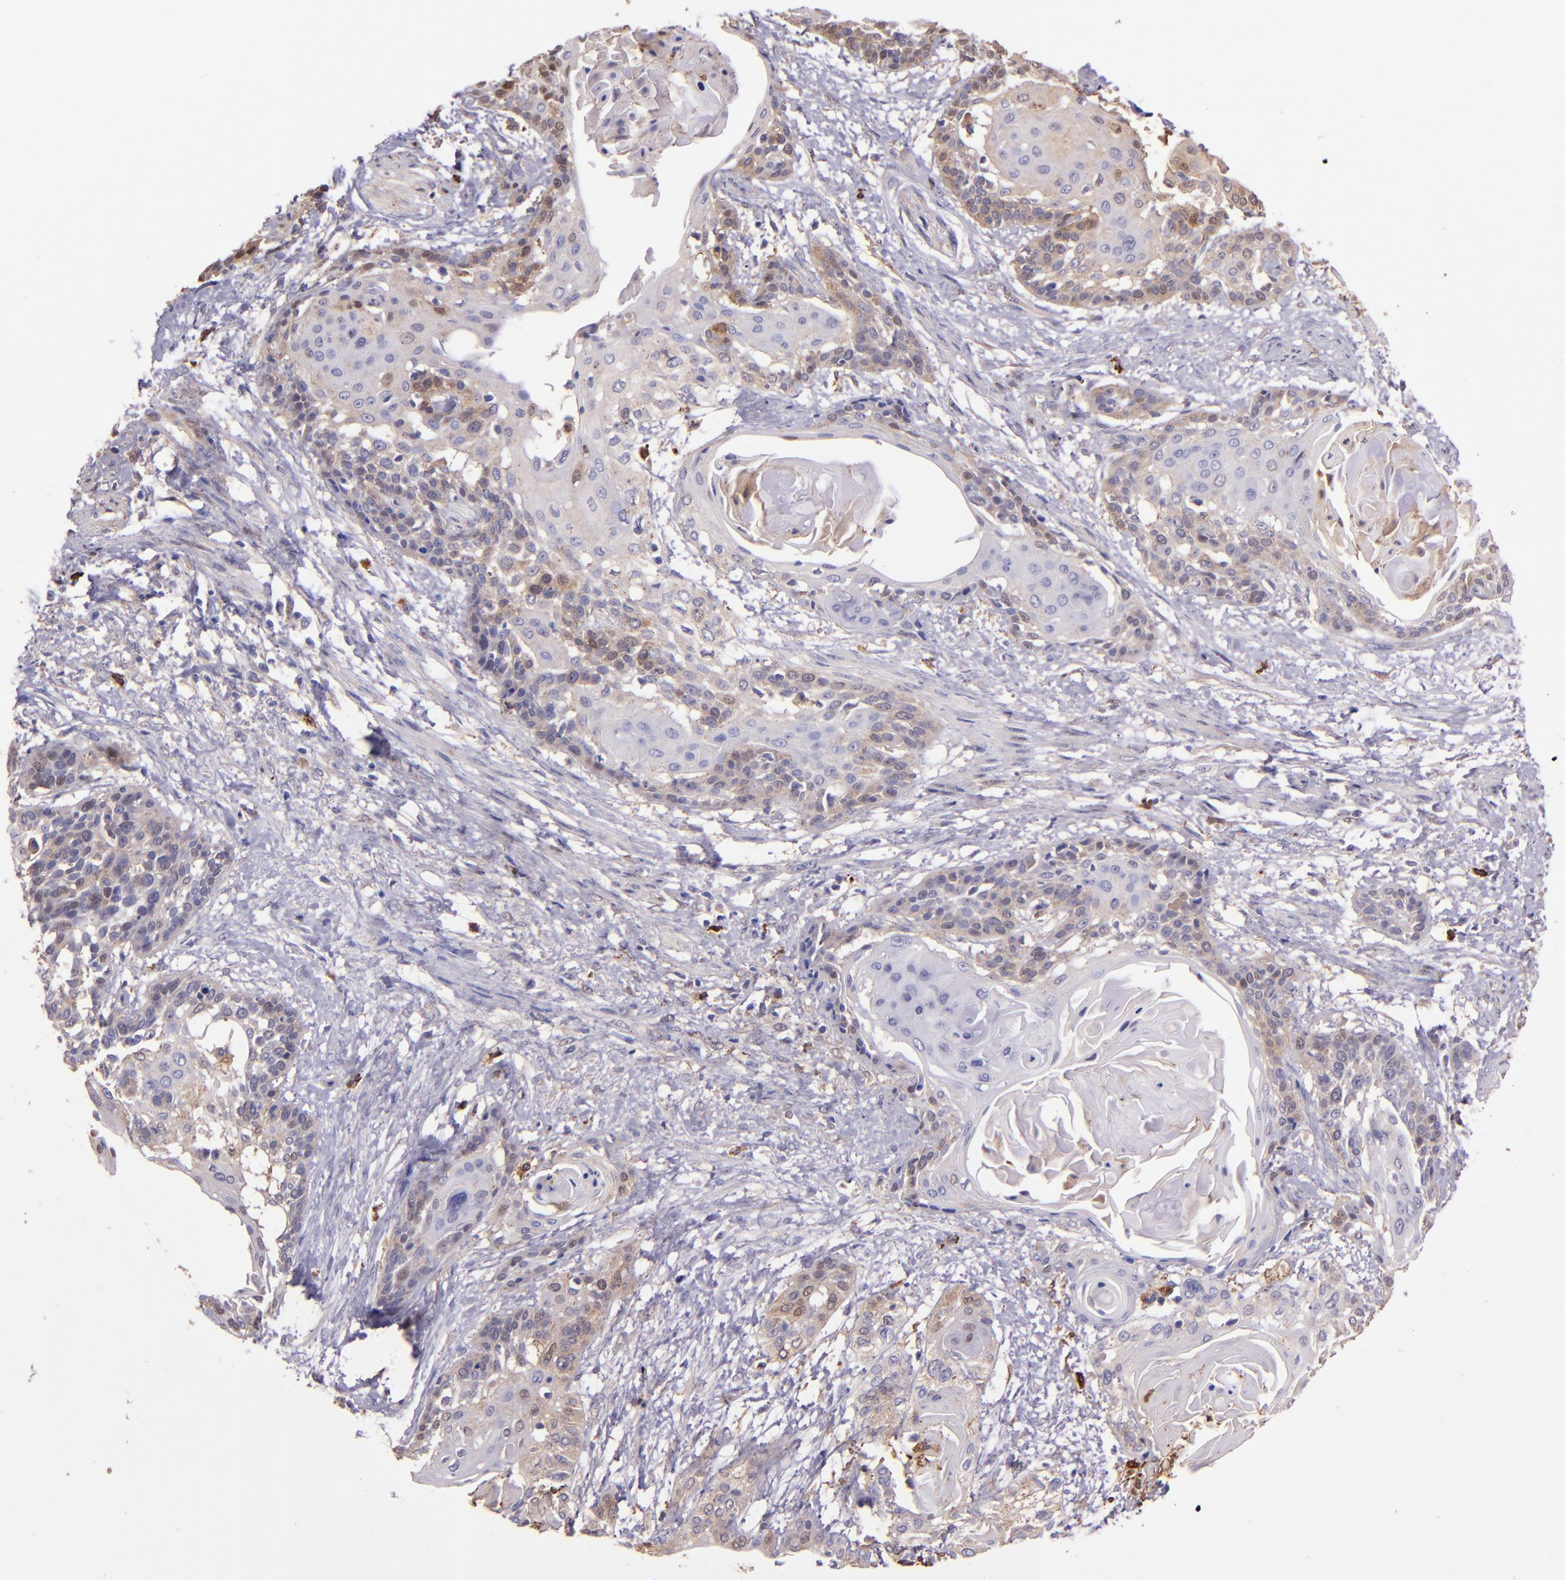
{"staining": {"intensity": "moderate", "quantity": "<25%", "location": "cytoplasmic/membranous,nuclear"}, "tissue": "cervical cancer", "cell_type": "Tumor cells", "image_type": "cancer", "snomed": [{"axis": "morphology", "description": "Squamous cell carcinoma, NOS"}, {"axis": "topography", "description": "Cervix"}], "caption": "The photomicrograph reveals staining of cervical cancer (squamous cell carcinoma), revealing moderate cytoplasmic/membranous and nuclear protein staining (brown color) within tumor cells.", "gene": "WASHC1", "patient": {"sex": "female", "age": 57}}